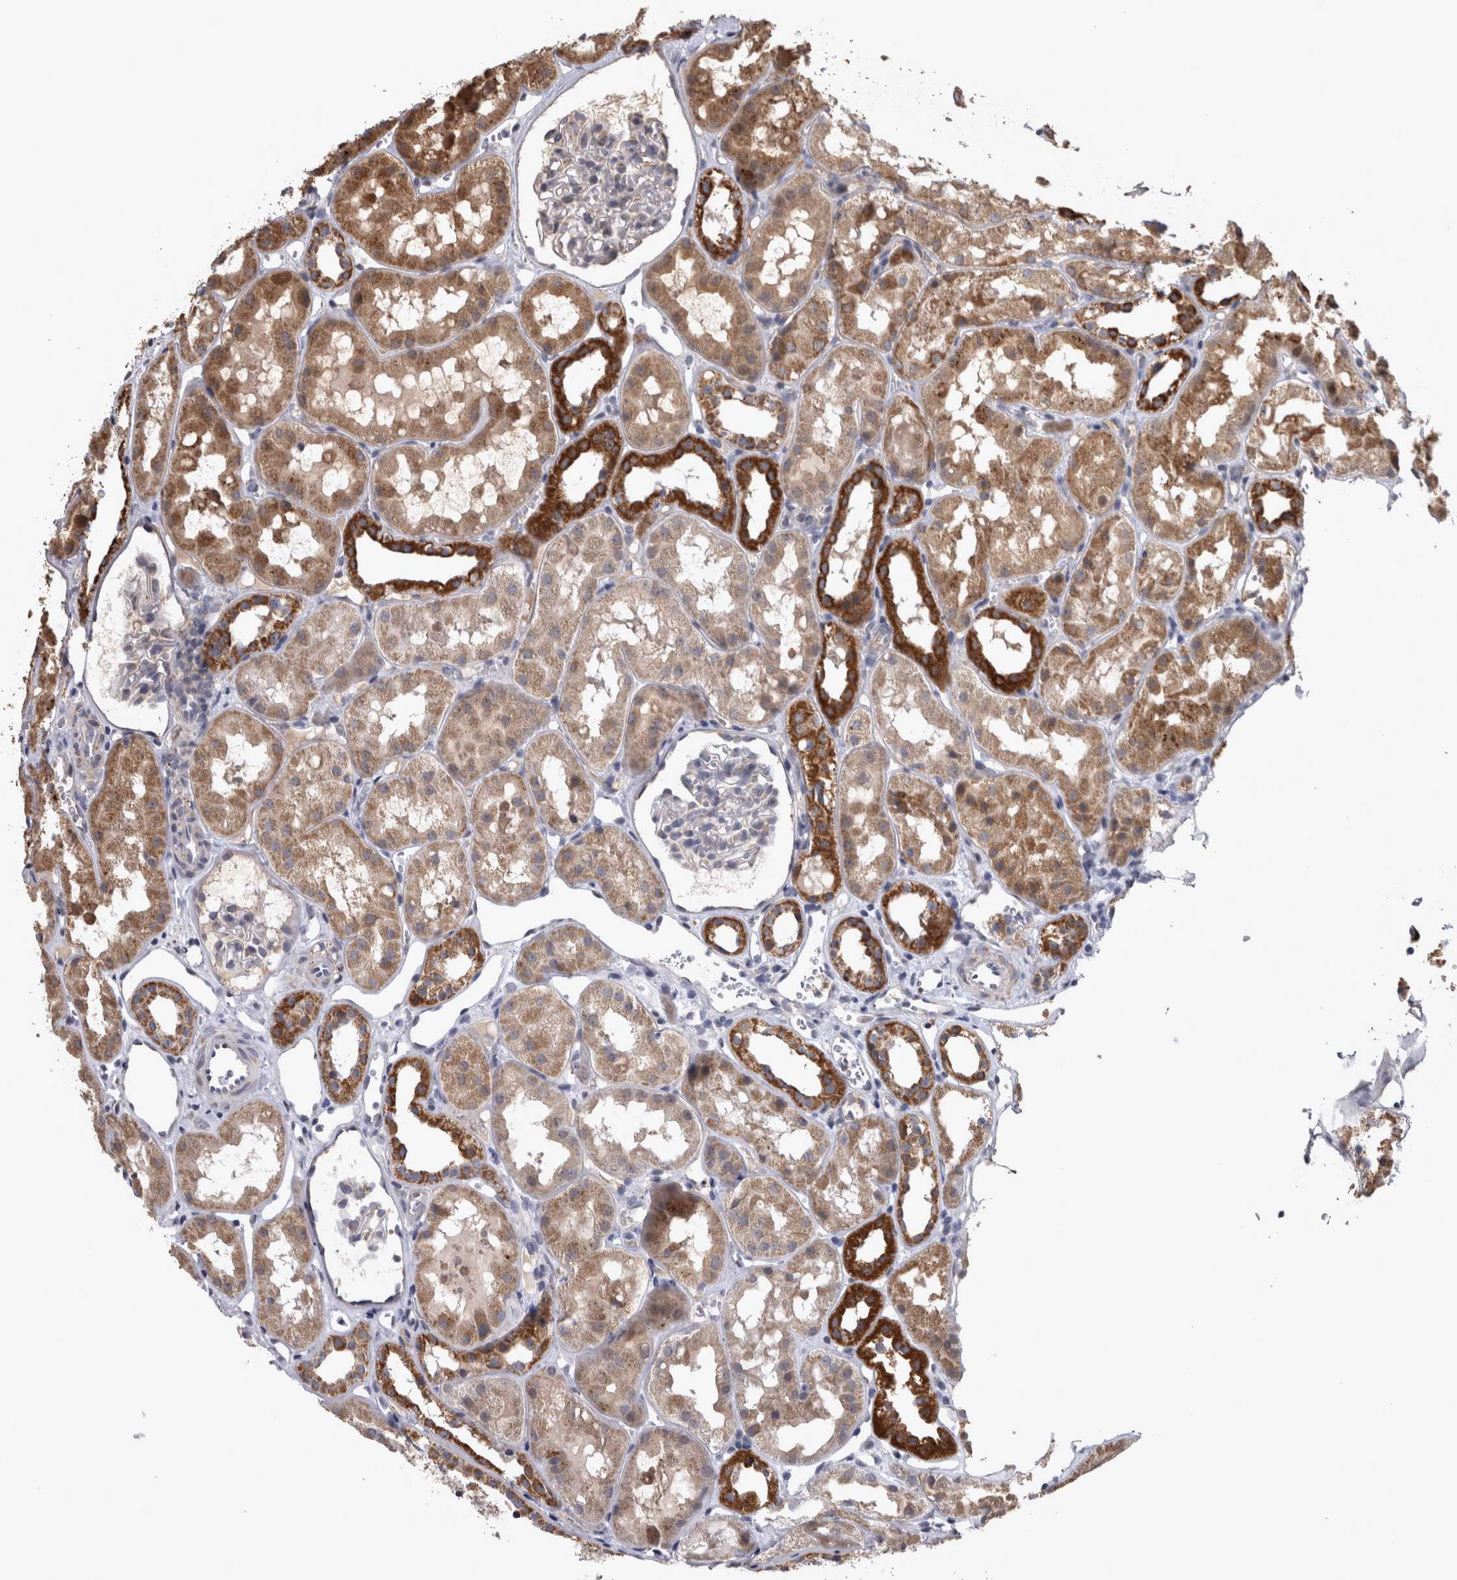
{"staining": {"intensity": "negative", "quantity": "none", "location": "none"}, "tissue": "kidney", "cell_type": "Cells in glomeruli", "image_type": "normal", "snomed": [{"axis": "morphology", "description": "Normal tissue, NOS"}, {"axis": "topography", "description": "Kidney"}], "caption": "High power microscopy photomicrograph of an immunohistochemistry (IHC) histopathology image of benign kidney, revealing no significant expression in cells in glomeruli.", "gene": "DBT", "patient": {"sex": "male", "age": 16}}